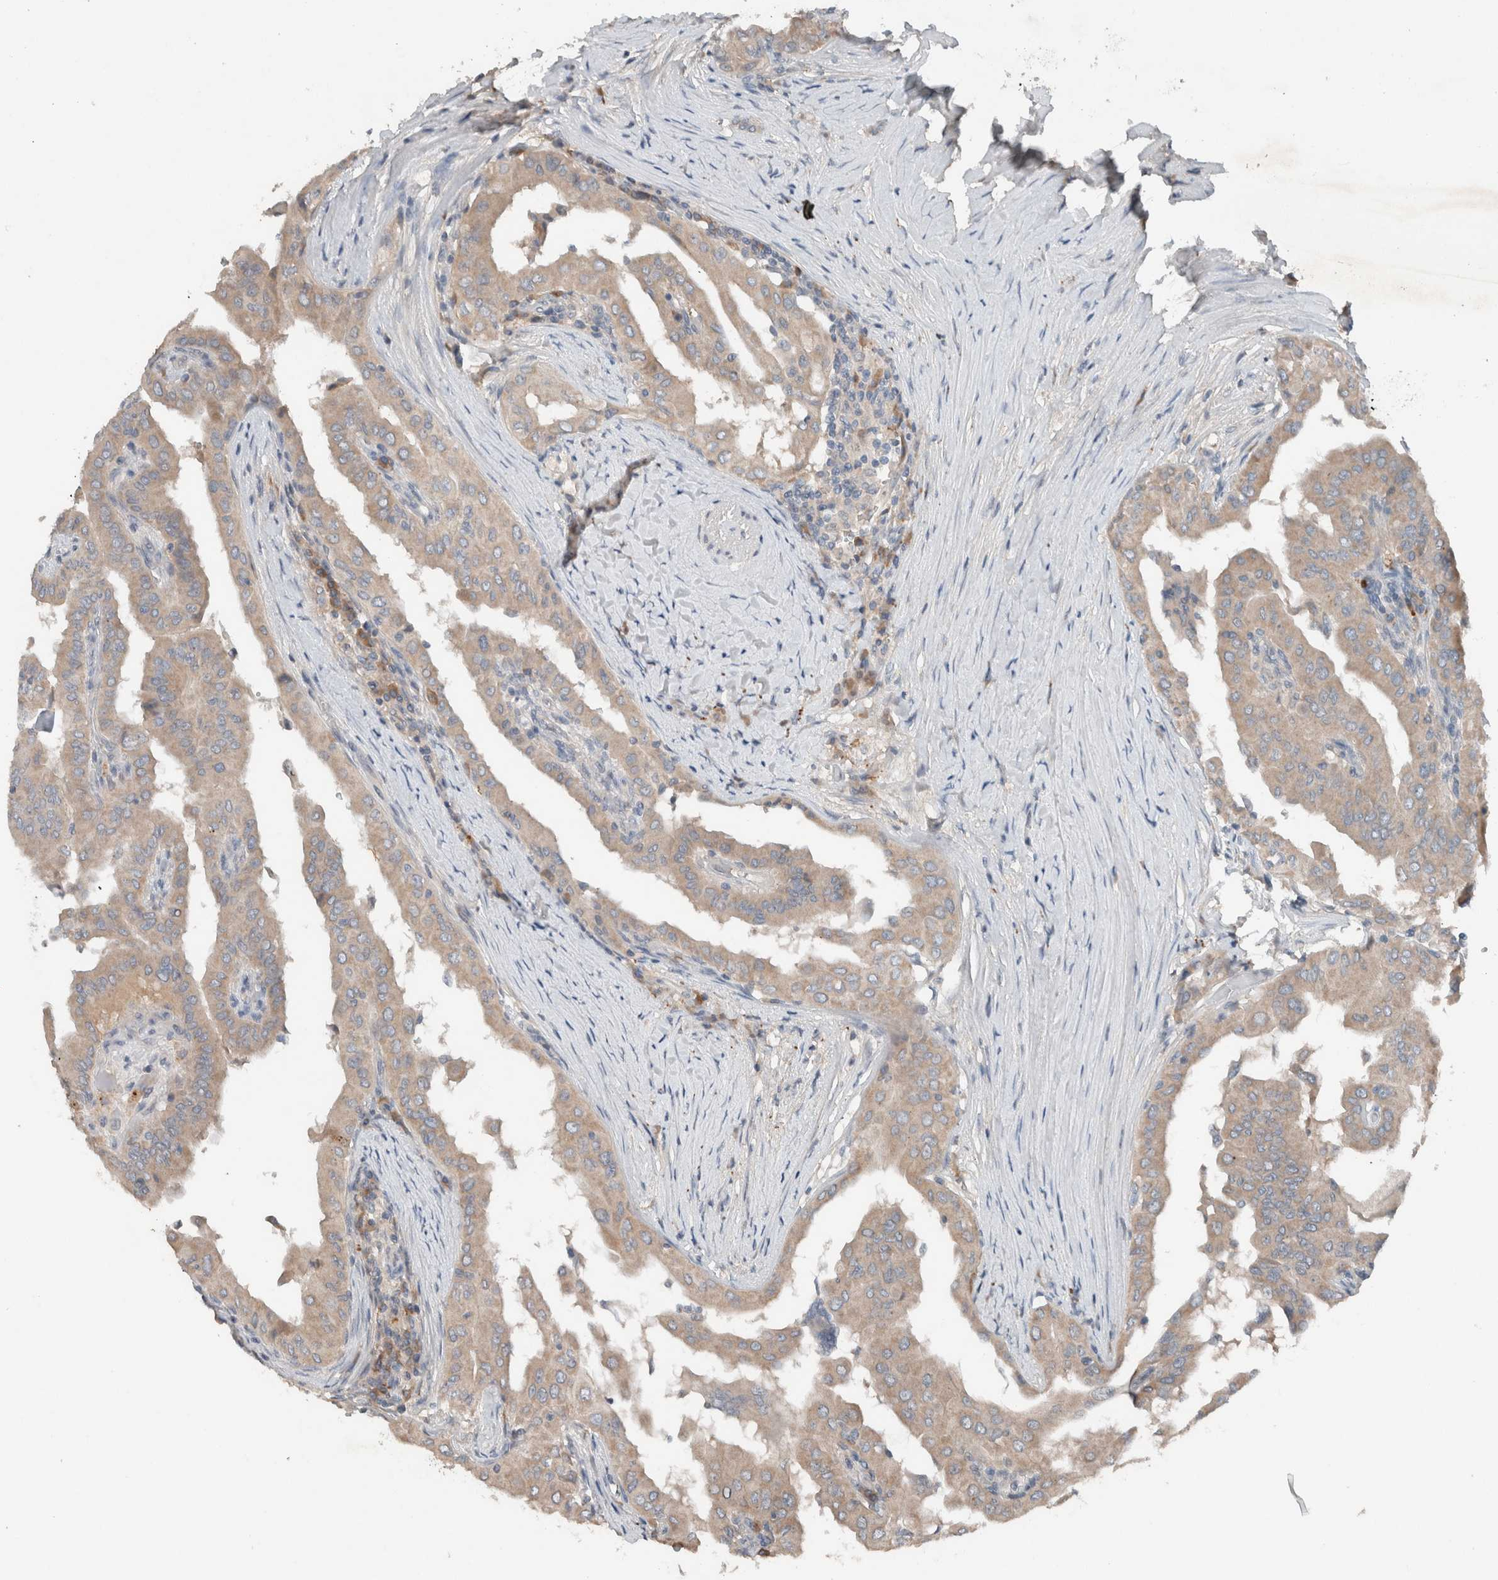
{"staining": {"intensity": "weak", "quantity": ">75%", "location": "cytoplasmic/membranous"}, "tissue": "thyroid cancer", "cell_type": "Tumor cells", "image_type": "cancer", "snomed": [{"axis": "morphology", "description": "Papillary adenocarcinoma, NOS"}, {"axis": "topography", "description": "Thyroid gland"}], "caption": "Brown immunohistochemical staining in thyroid cancer reveals weak cytoplasmic/membranous staining in about >75% of tumor cells.", "gene": "UGCG", "patient": {"sex": "male", "age": 33}}